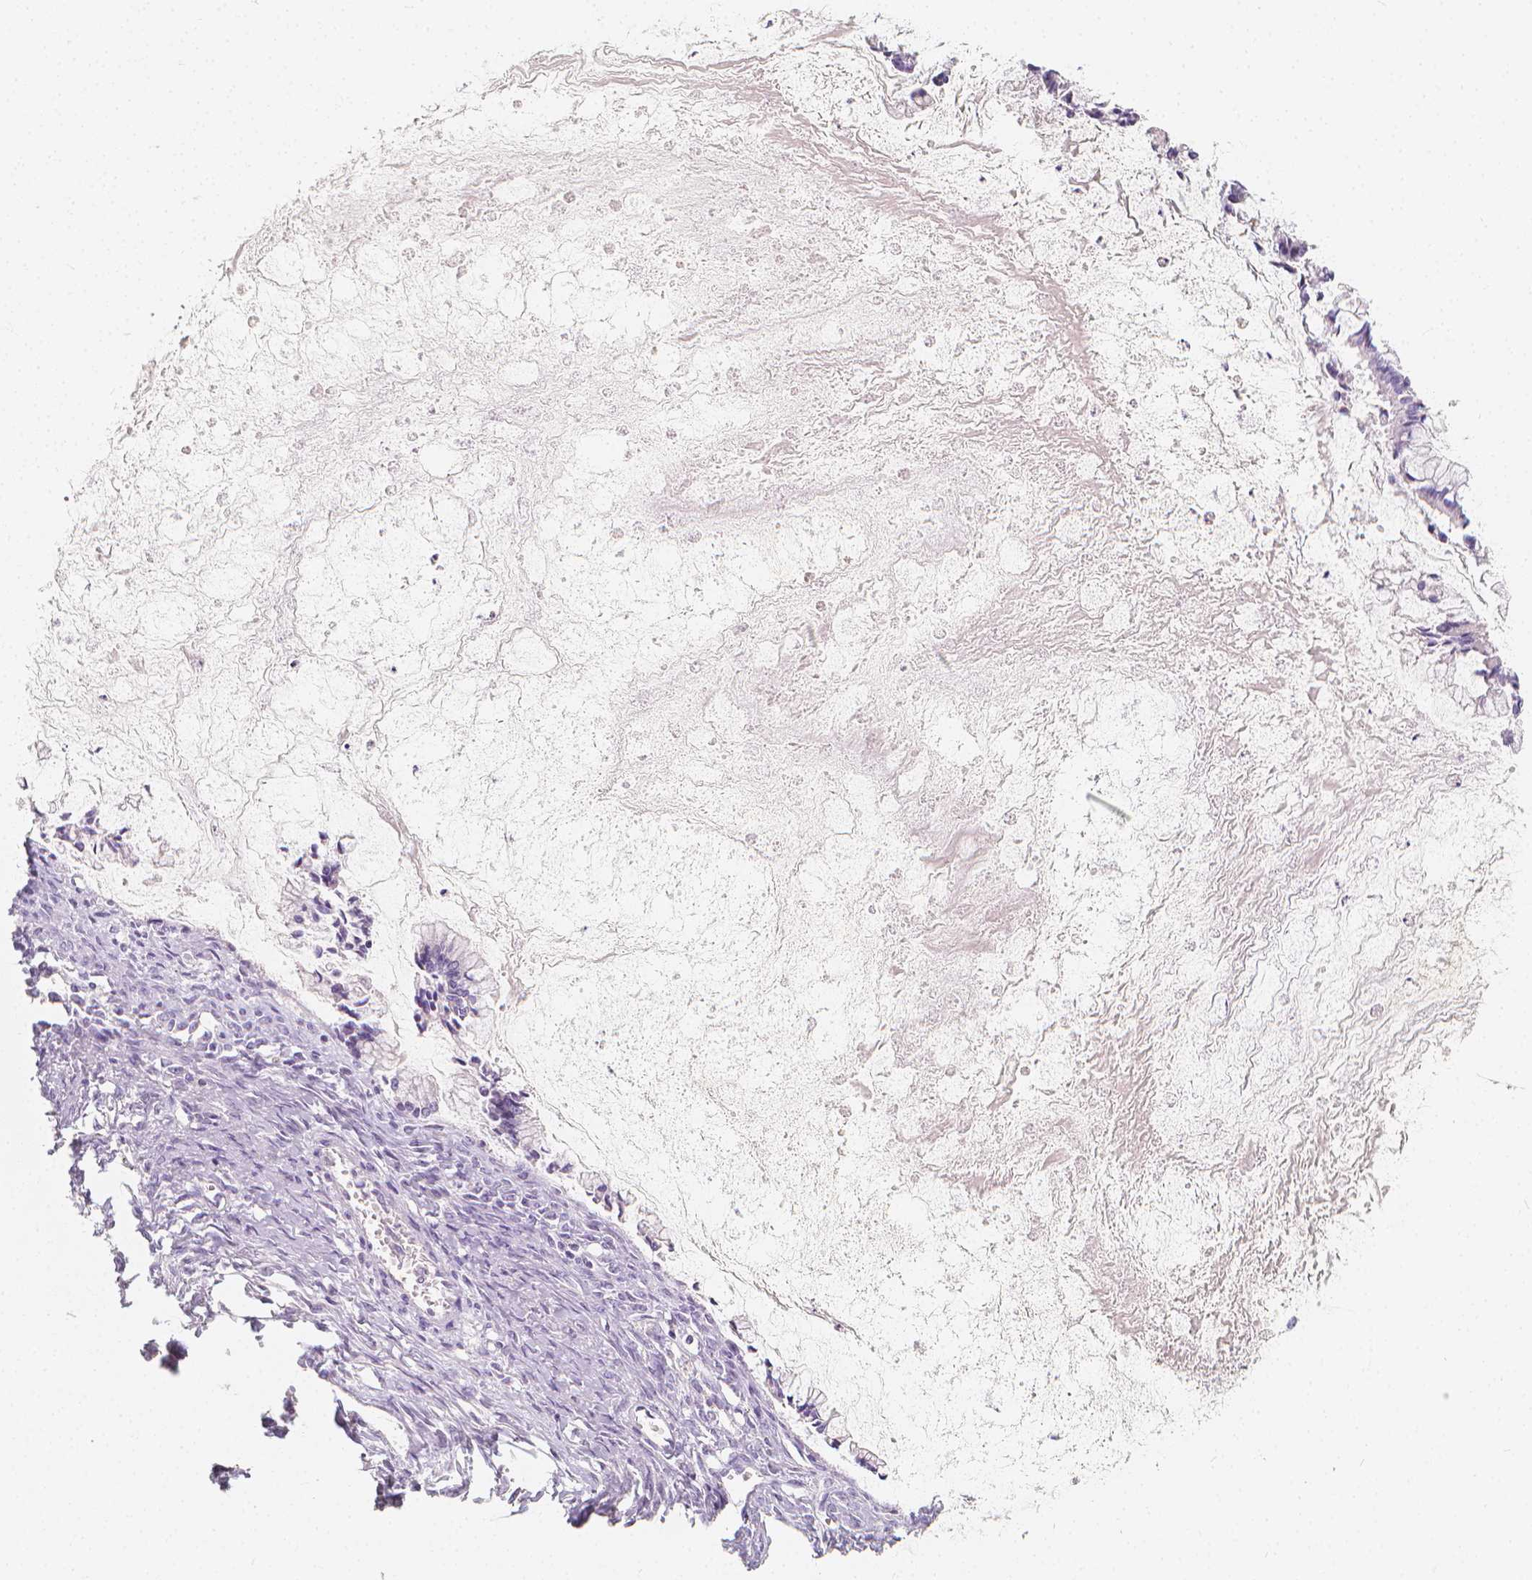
{"staining": {"intensity": "negative", "quantity": "none", "location": "none"}, "tissue": "ovarian cancer", "cell_type": "Tumor cells", "image_type": "cancer", "snomed": [{"axis": "morphology", "description": "Cystadenocarcinoma, mucinous, NOS"}, {"axis": "topography", "description": "Ovary"}], "caption": "Ovarian cancer (mucinous cystadenocarcinoma) stained for a protein using immunohistochemistry (IHC) exhibits no staining tumor cells.", "gene": "RBFOX1", "patient": {"sex": "female", "age": 67}}